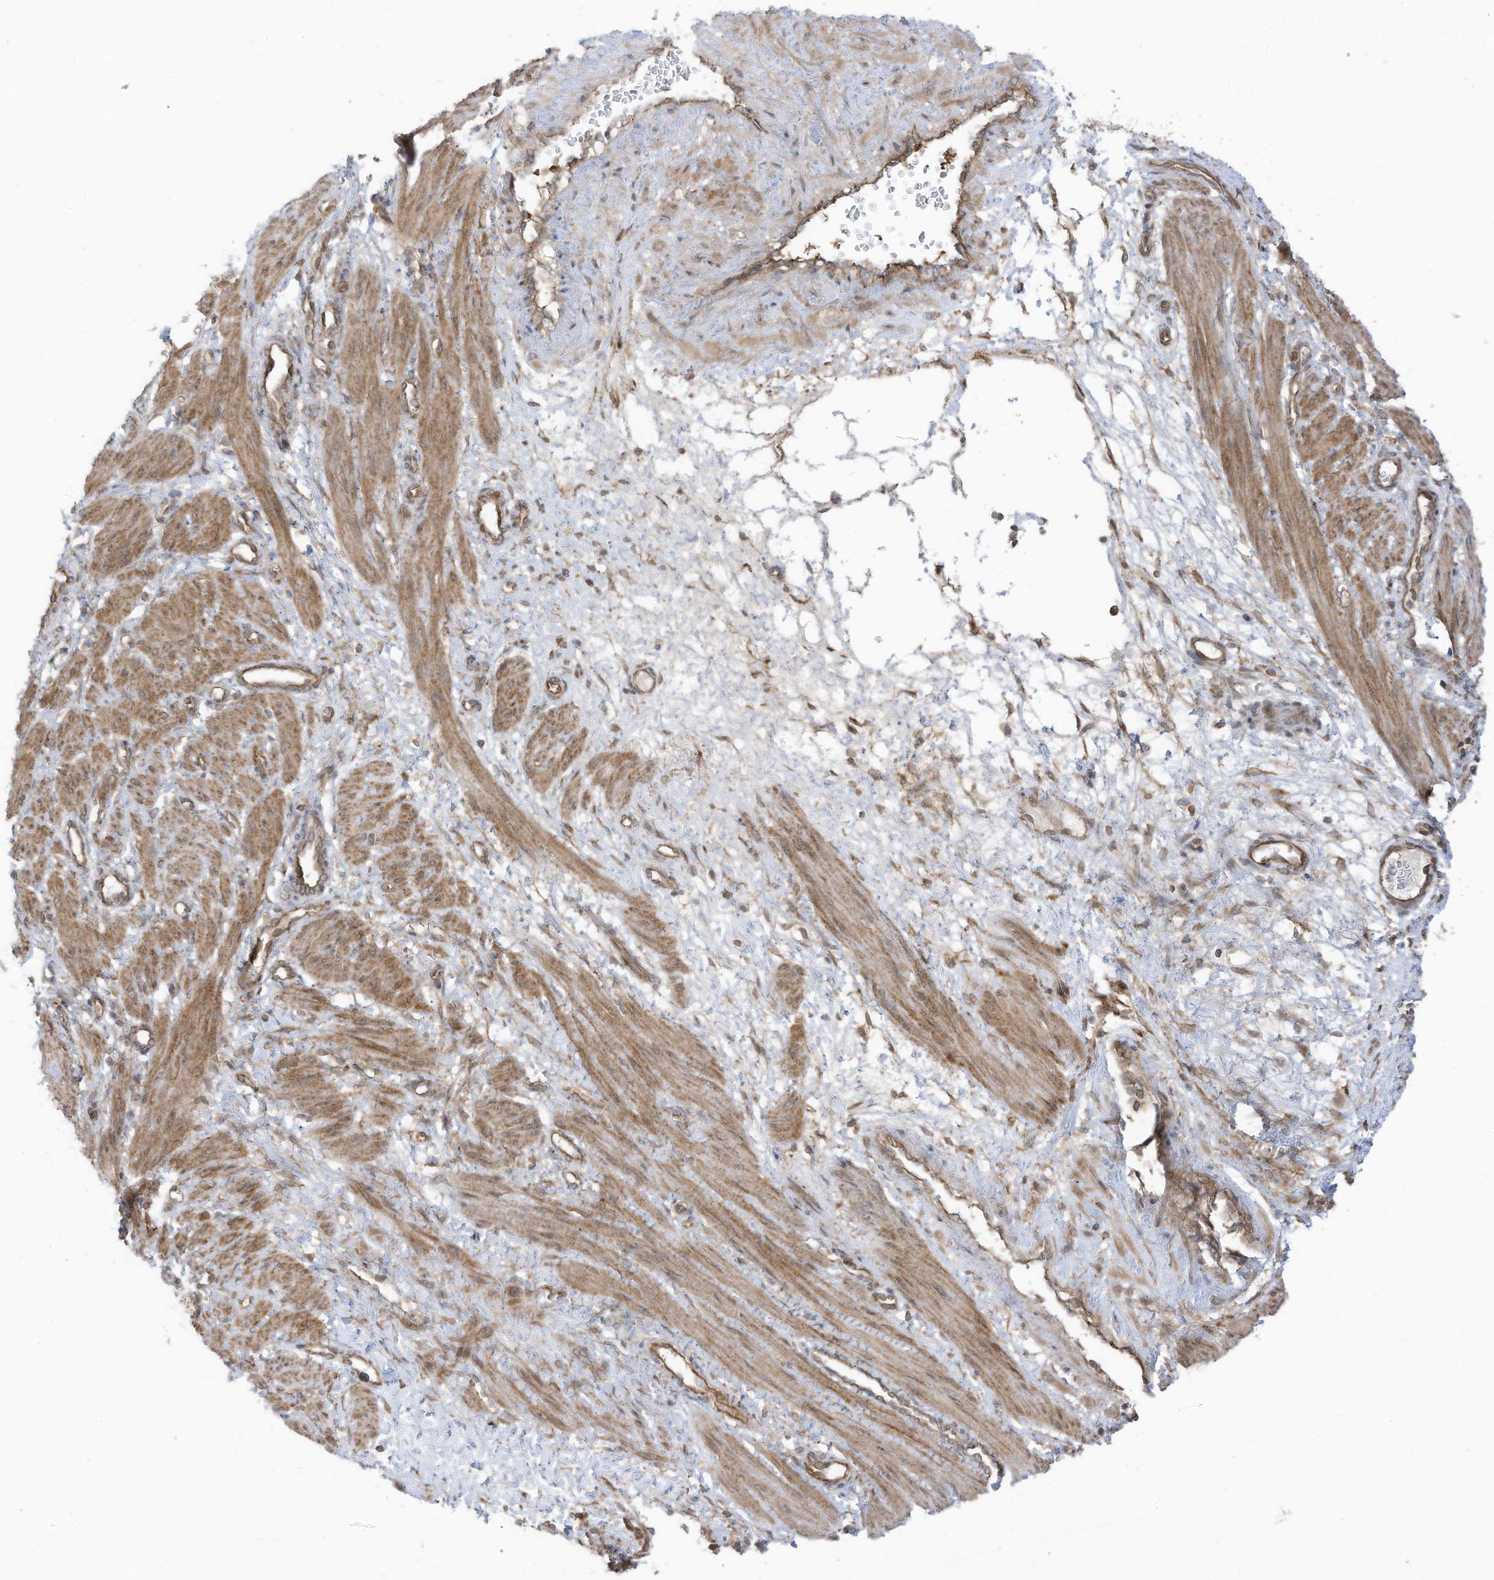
{"staining": {"intensity": "moderate", "quantity": ">75%", "location": "cytoplasmic/membranous"}, "tissue": "smooth muscle", "cell_type": "Smooth muscle cells", "image_type": "normal", "snomed": [{"axis": "morphology", "description": "Normal tissue, NOS"}, {"axis": "topography", "description": "Endometrium"}], "caption": "Immunohistochemistry (DAB) staining of benign human smooth muscle displays moderate cytoplasmic/membranous protein staining in approximately >75% of smooth muscle cells. (brown staining indicates protein expression, while blue staining denotes nuclei).", "gene": "REPS1", "patient": {"sex": "female", "age": 33}}